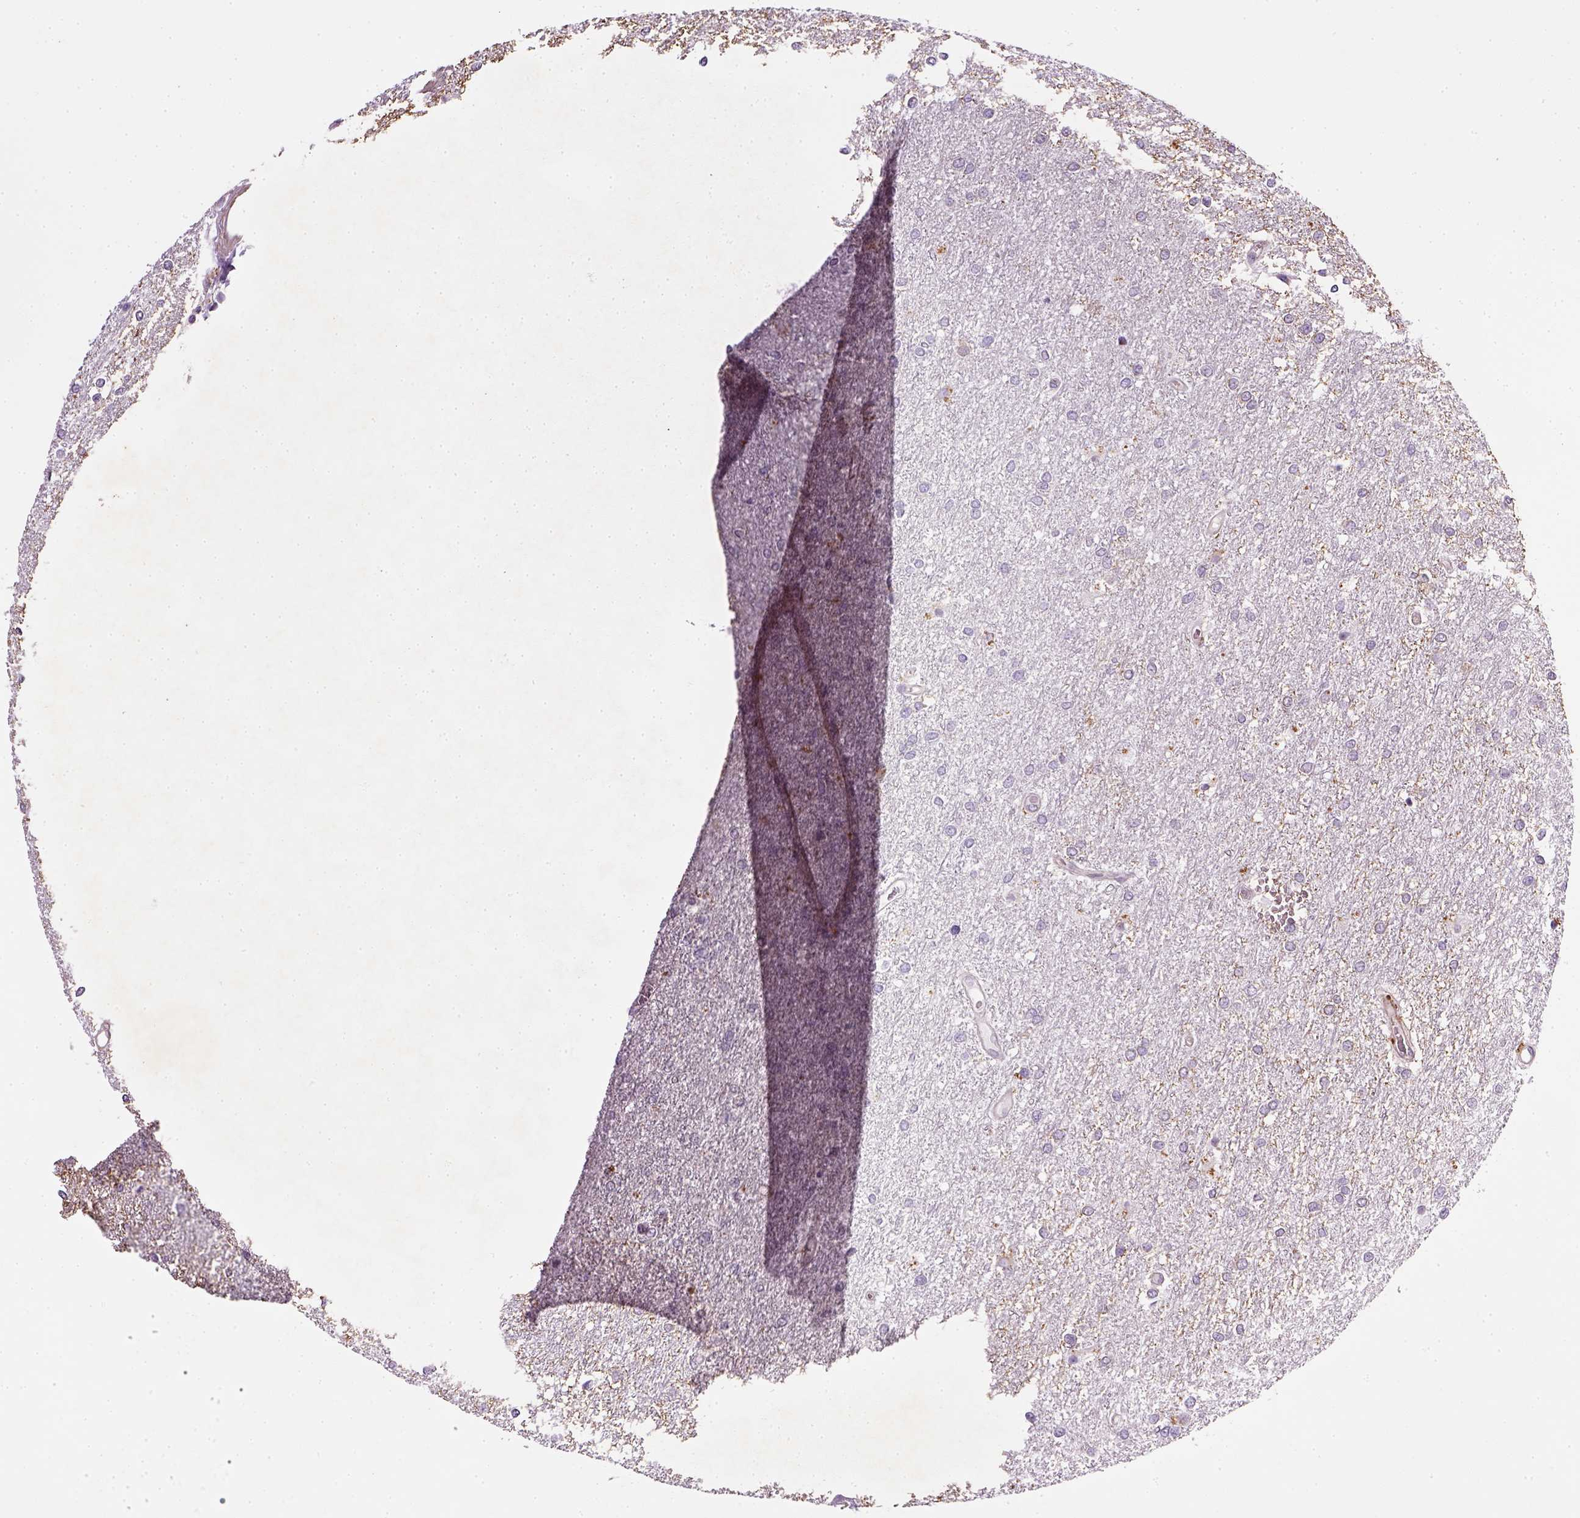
{"staining": {"intensity": "negative", "quantity": "none", "location": "none"}, "tissue": "glioma", "cell_type": "Tumor cells", "image_type": "cancer", "snomed": [{"axis": "morphology", "description": "Glioma, malignant, High grade"}, {"axis": "topography", "description": "Brain"}], "caption": "Human glioma stained for a protein using immunohistochemistry demonstrates no positivity in tumor cells.", "gene": "TPRG1", "patient": {"sex": "female", "age": 61}}